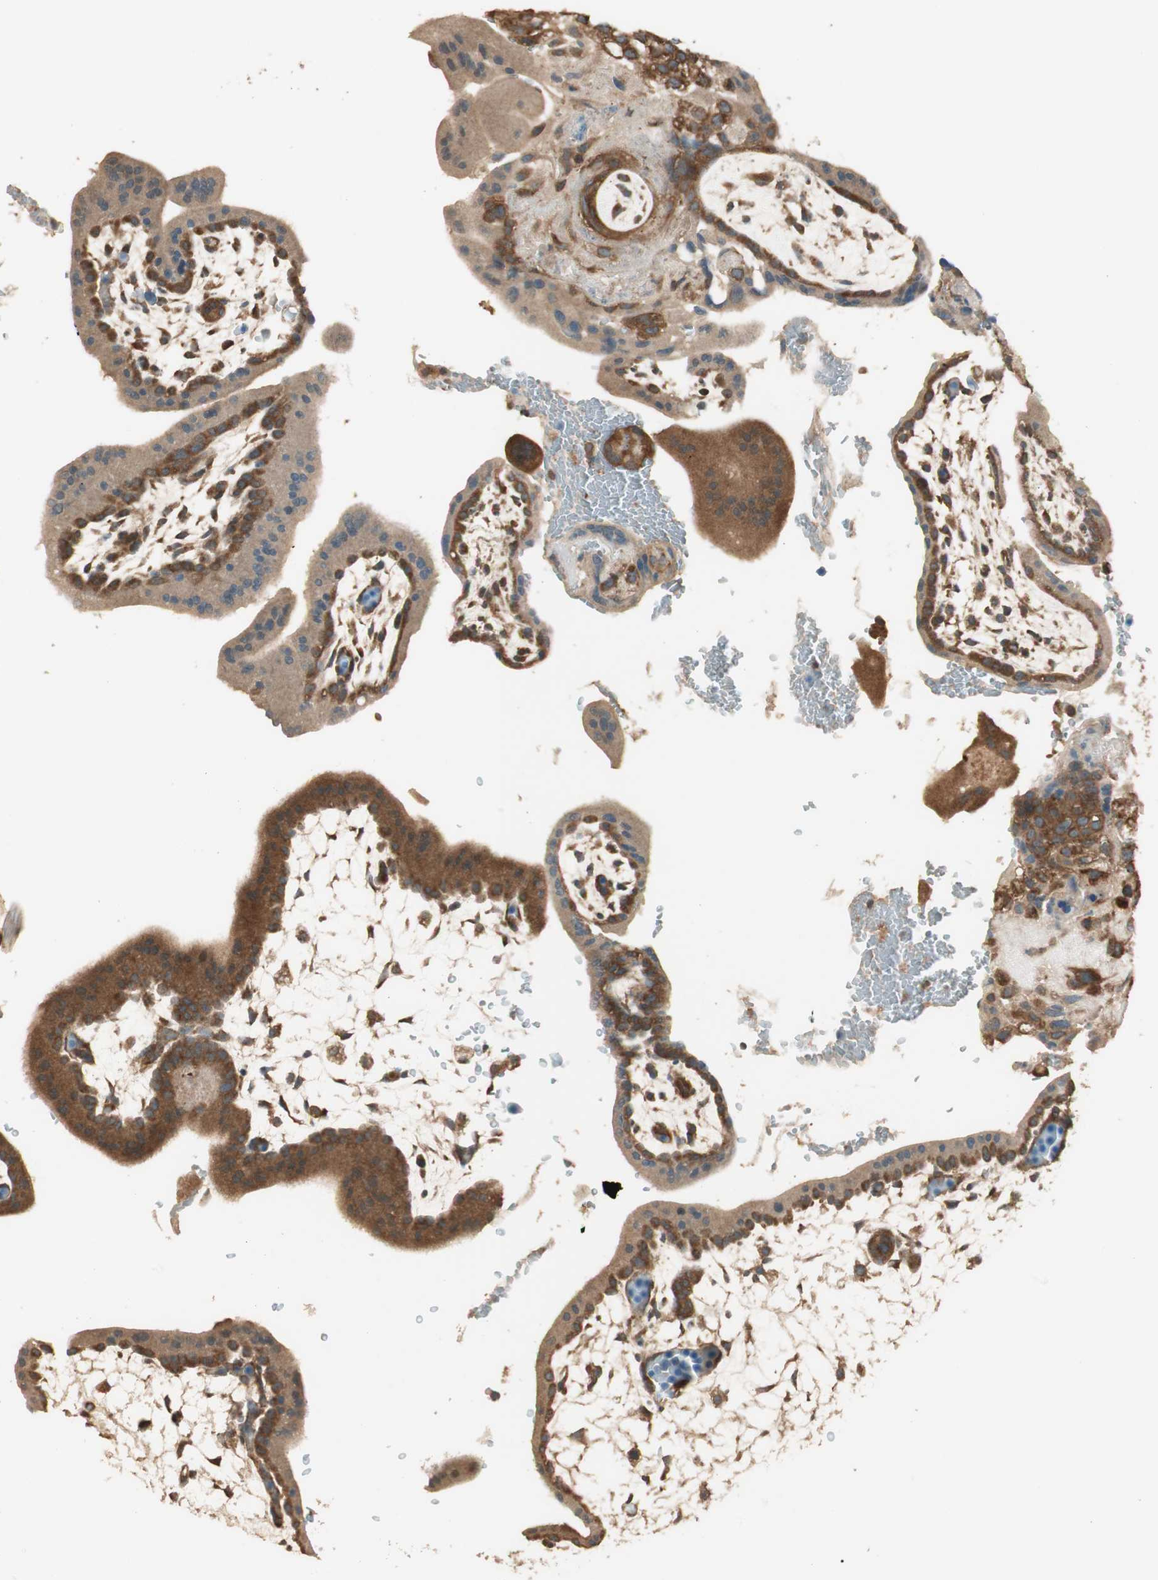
{"staining": {"intensity": "strong", "quantity": ">75%", "location": "cytoplasmic/membranous"}, "tissue": "placenta", "cell_type": "Decidual cells", "image_type": "normal", "snomed": [{"axis": "morphology", "description": "Normal tissue, NOS"}, {"axis": "topography", "description": "Placenta"}], "caption": "Protein expression by immunohistochemistry displays strong cytoplasmic/membranous expression in approximately >75% of decidual cells in unremarkable placenta. (DAB = brown stain, brightfield microscopy at high magnification).", "gene": "CNOT4", "patient": {"sex": "female", "age": 35}}